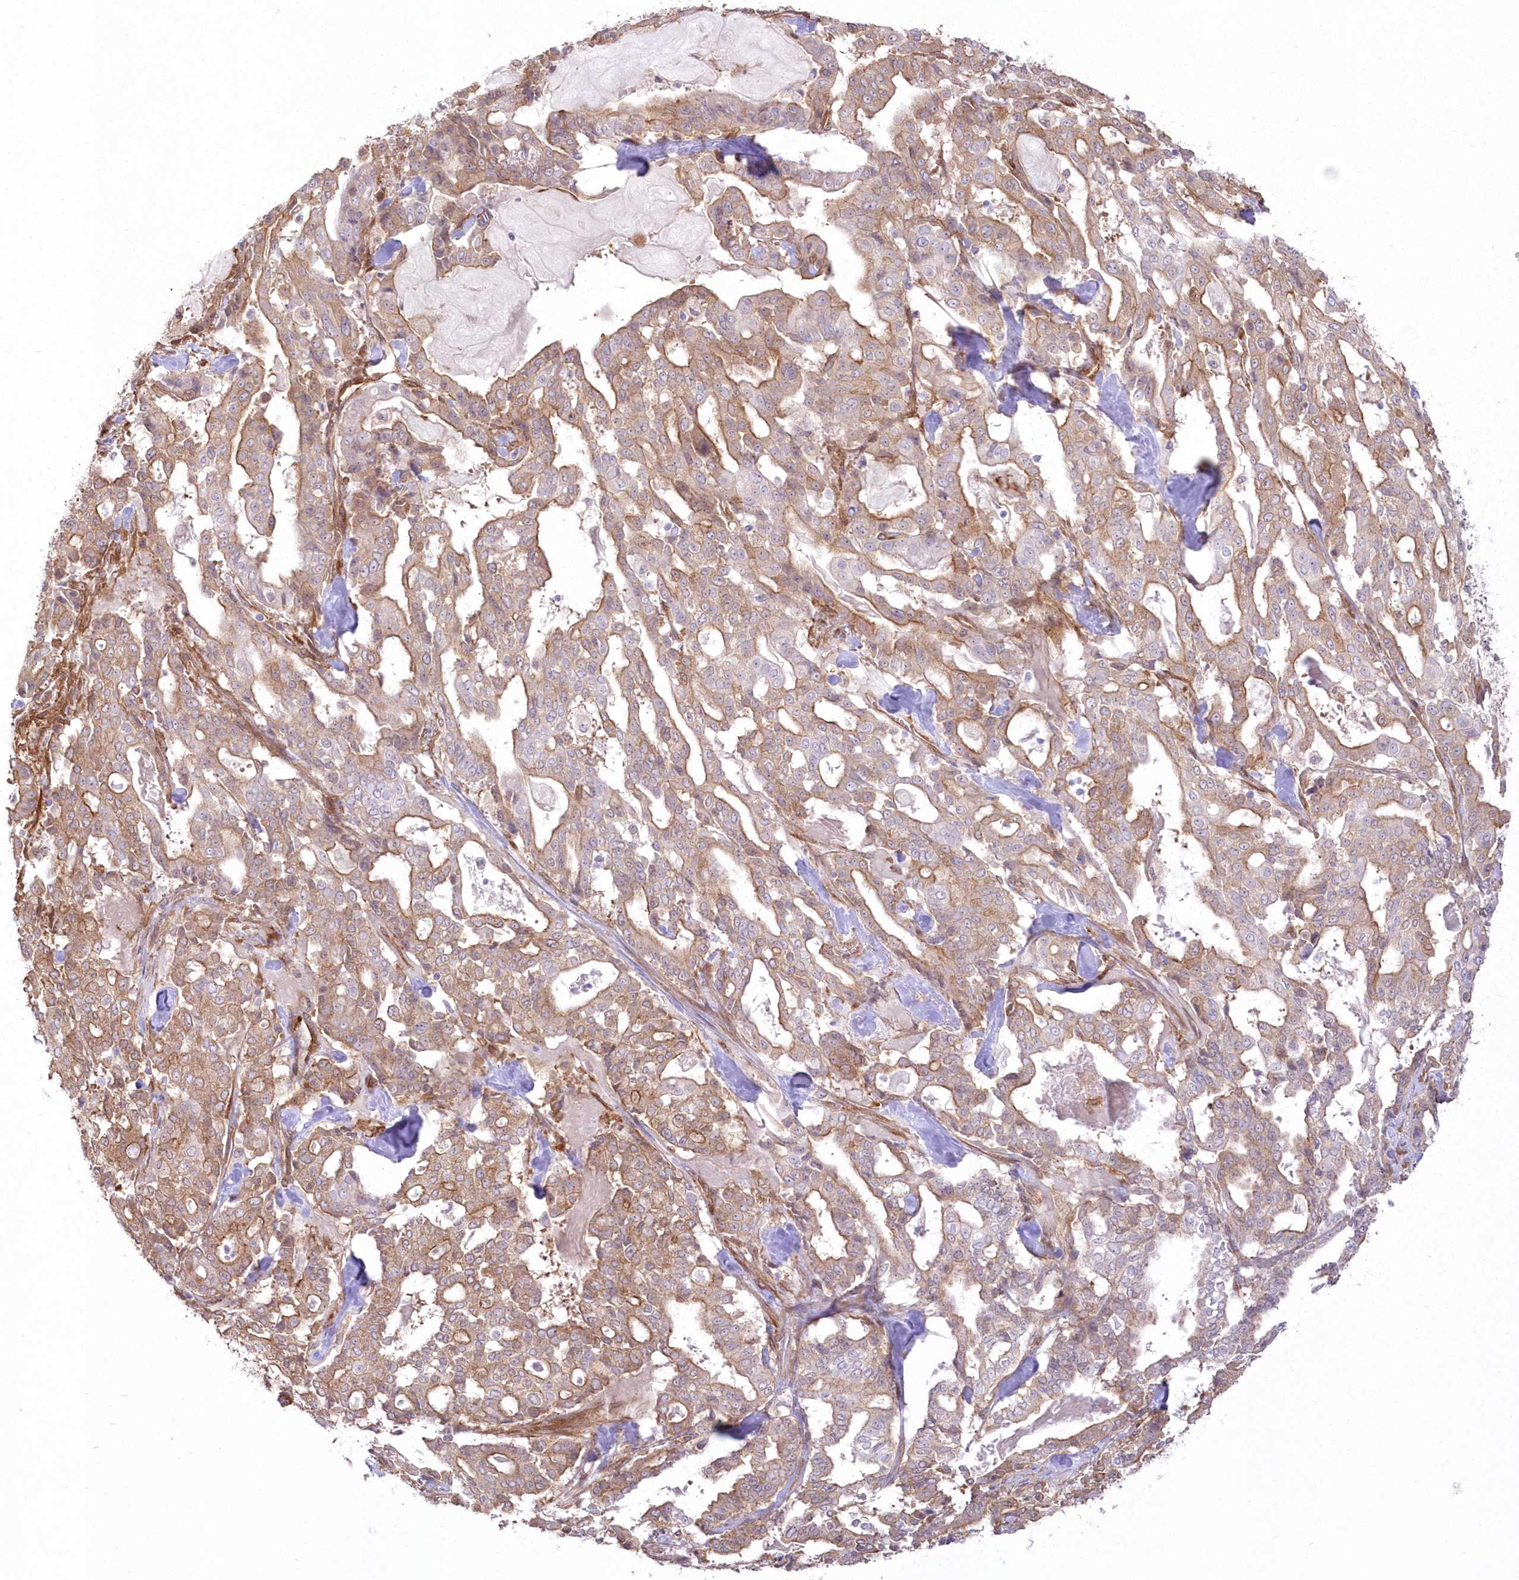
{"staining": {"intensity": "moderate", "quantity": ">75%", "location": "cytoplasmic/membranous"}, "tissue": "pancreatic cancer", "cell_type": "Tumor cells", "image_type": "cancer", "snomed": [{"axis": "morphology", "description": "Adenocarcinoma, NOS"}, {"axis": "topography", "description": "Pancreas"}], "caption": "The photomicrograph displays immunohistochemical staining of pancreatic adenocarcinoma. There is moderate cytoplasmic/membranous expression is identified in about >75% of tumor cells. Nuclei are stained in blue.", "gene": "SH3PXD2B", "patient": {"sex": "male", "age": 63}}